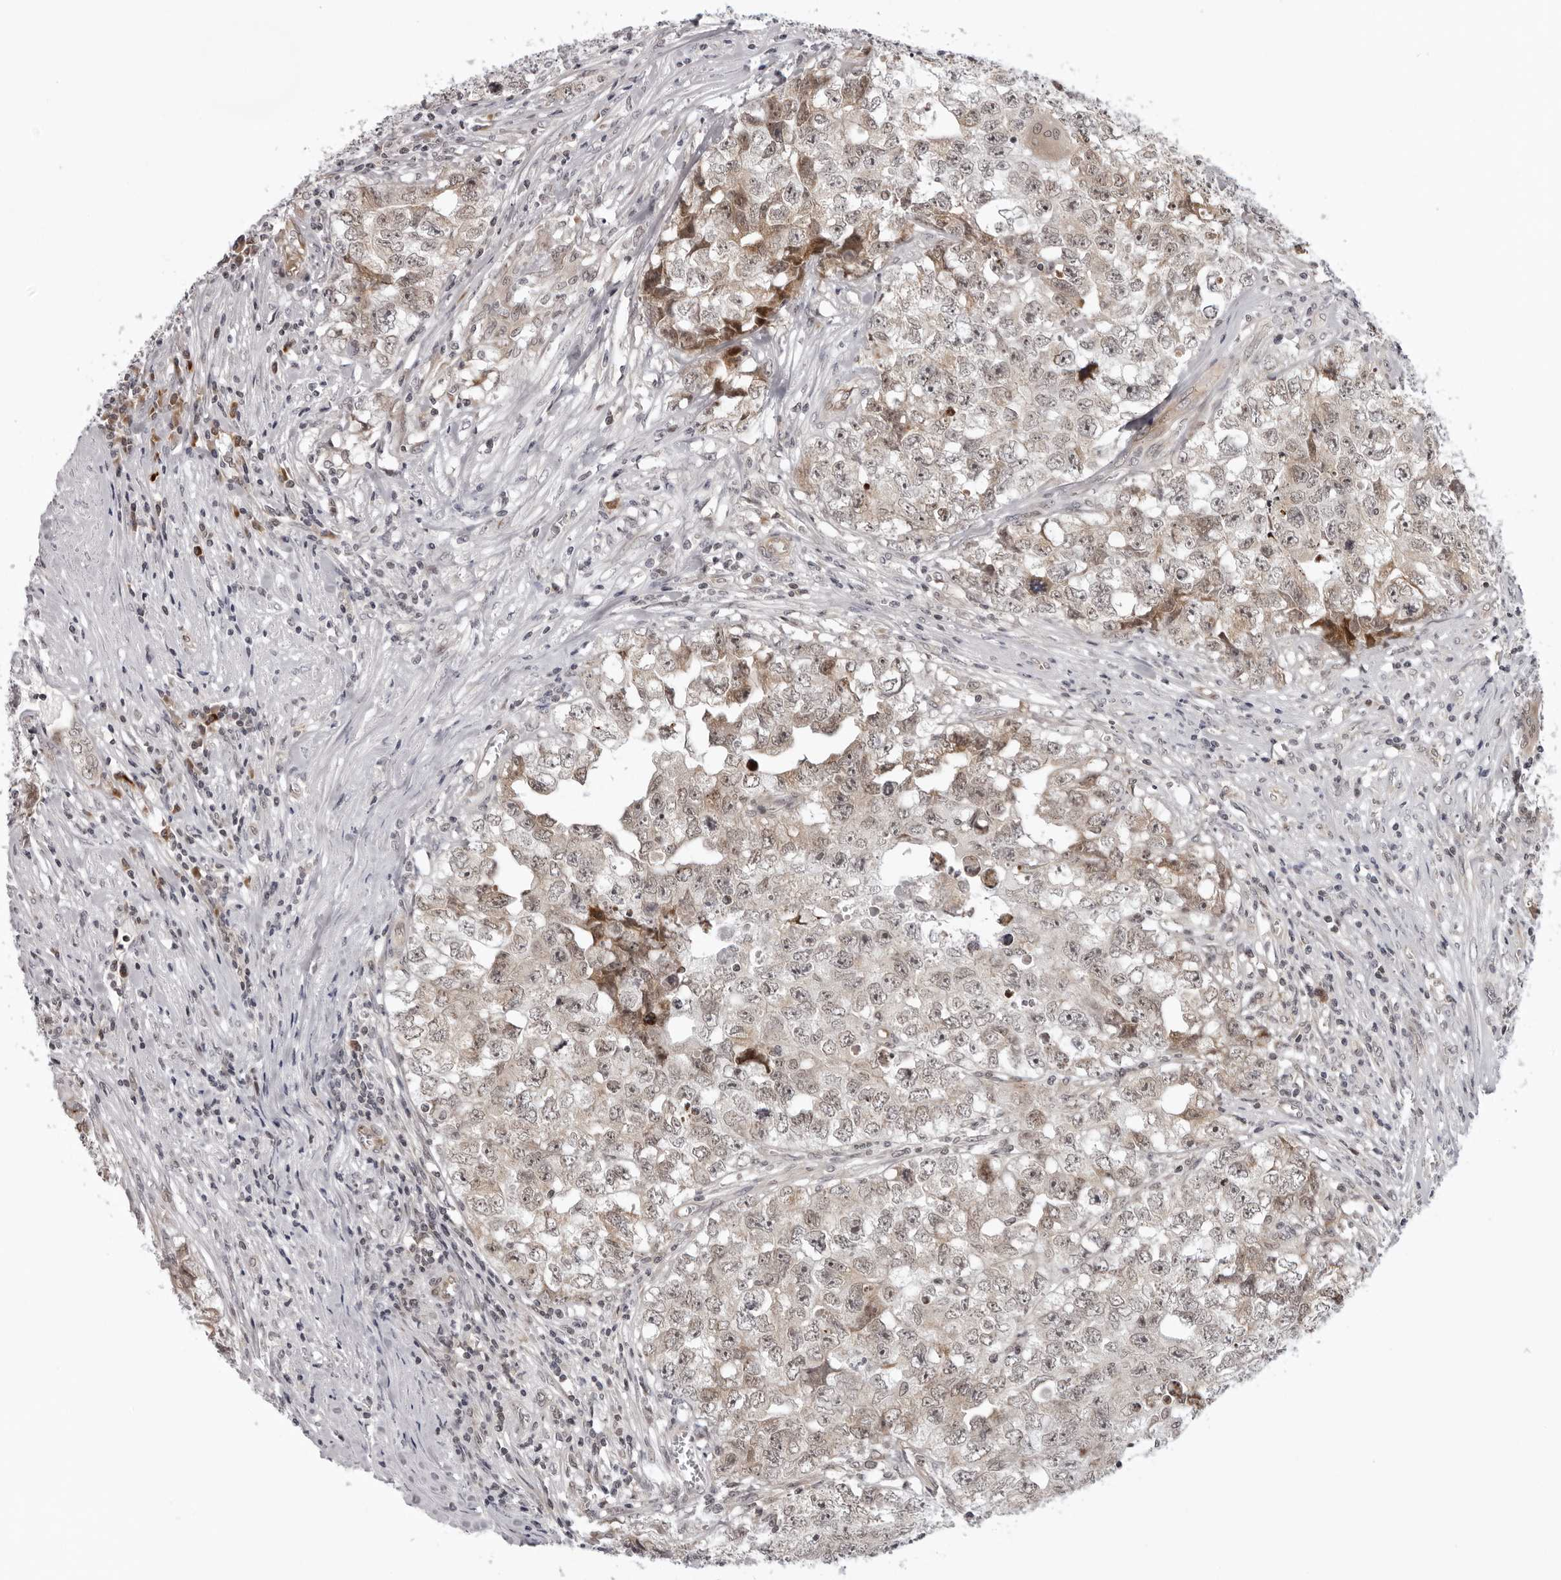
{"staining": {"intensity": "moderate", "quantity": "<25%", "location": "cytoplasmic/membranous"}, "tissue": "testis cancer", "cell_type": "Tumor cells", "image_type": "cancer", "snomed": [{"axis": "morphology", "description": "Seminoma, NOS"}, {"axis": "morphology", "description": "Carcinoma, Embryonal, NOS"}, {"axis": "topography", "description": "Testis"}], "caption": "Immunohistochemistry (IHC) photomicrograph of neoplastic tissue: human testis embryonal carcinoma stained using immunohistochemistry (IHC) reveals low levels of moderate protein expression localized specifically in the cytoplasmic/membranous of tumor cells, appearing as a cytoplasmic/membranous brown color.", "gene": "GCSAML", "patient": {"sex": "male", "age": 43}}